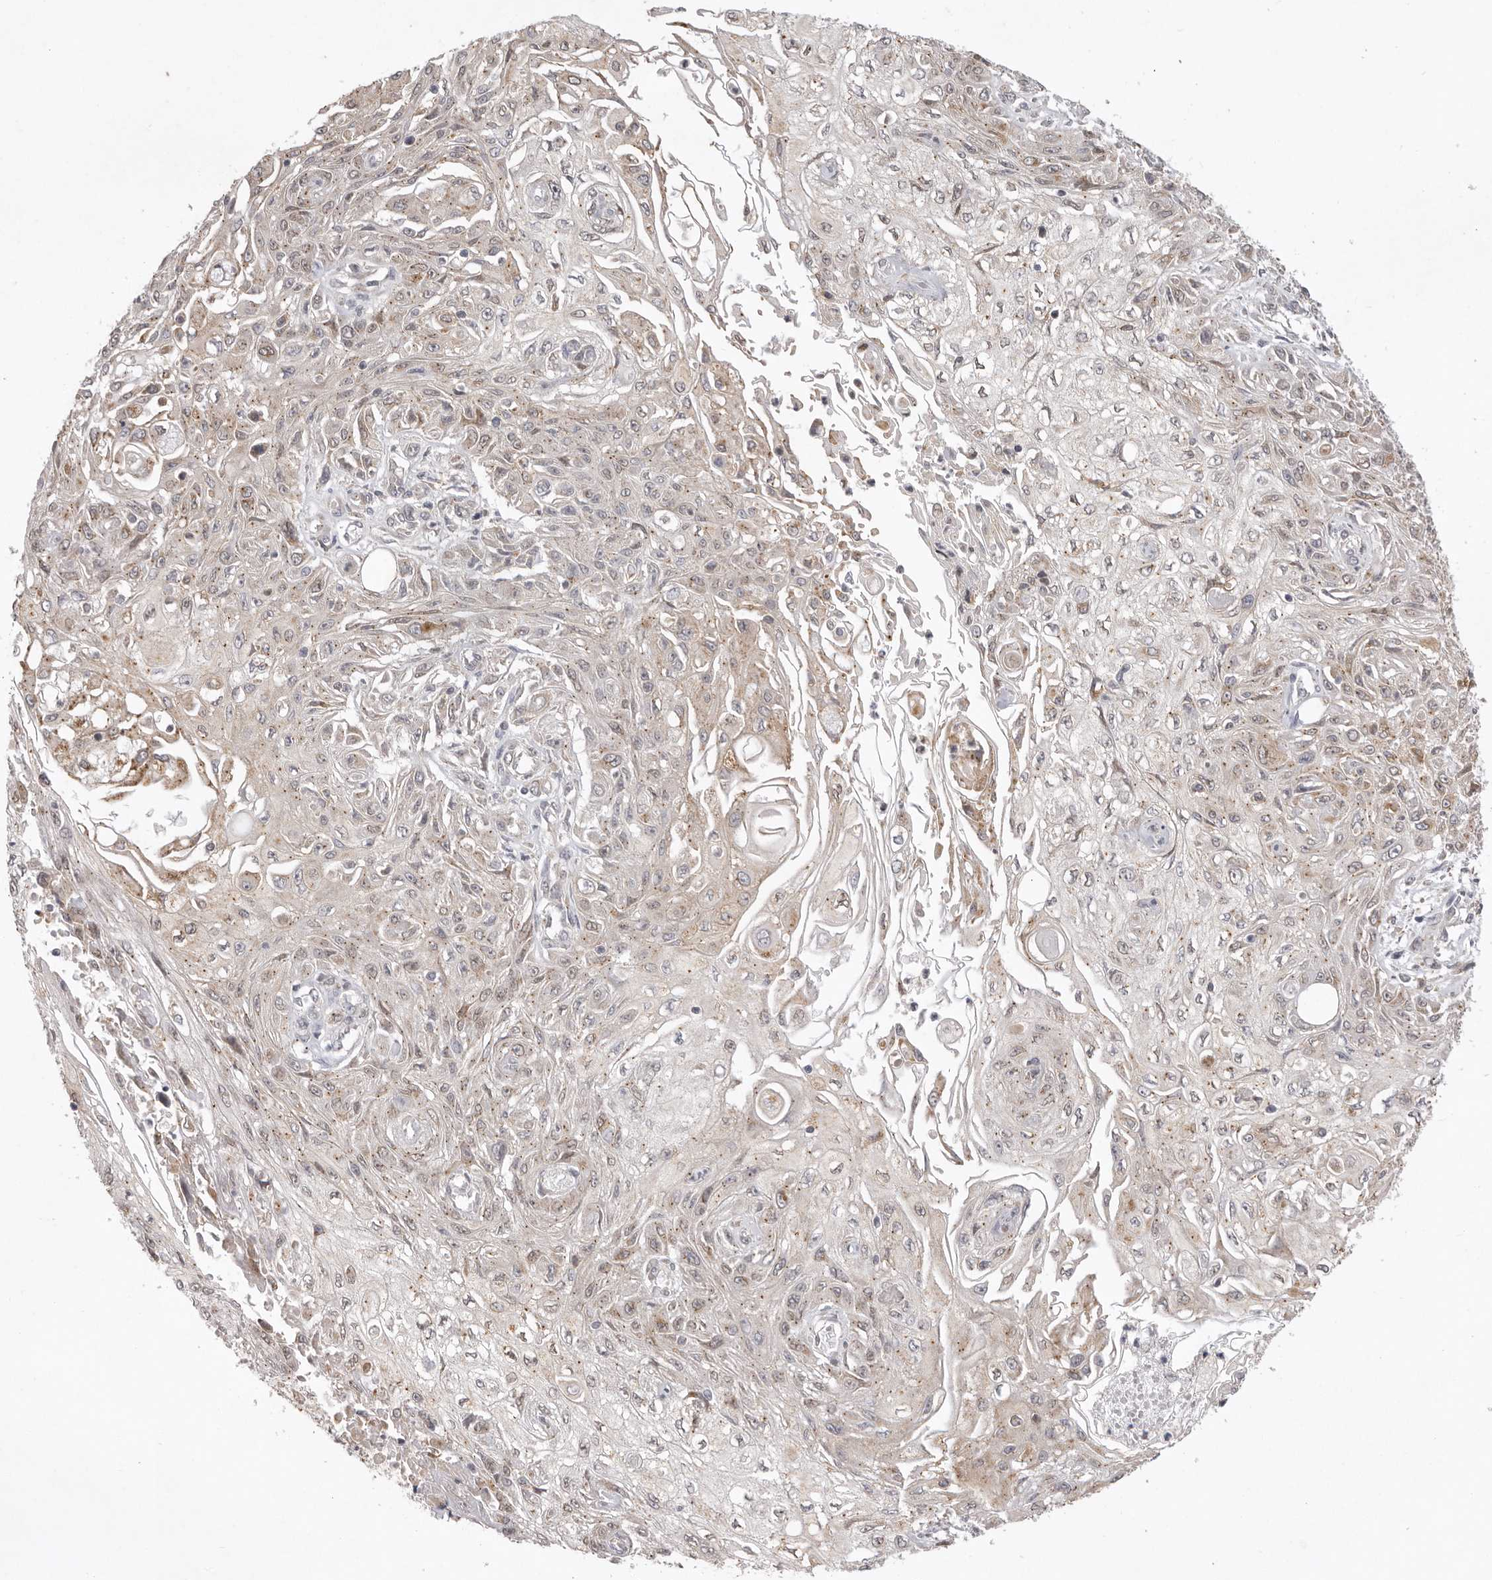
{"staining": {"intensity": "weak", "quantity": "25%-75%", "location": "cytoplasmic/membranous"}, "tissue": "skin cancer", "cell_type": "Tumor cells", "image_type": "cancer", "snomed": [{"axis": "morphology", "description": "Squamous cell carcinoma, NOS"}, {"axis": "morphology", "description": "Squamous cell carcinoma, metastatic, NOS"}, {"axis": "topography", "description": "Skin"}, {"axis": "topography", "description": "Lymph node"}], "caption": "Immunohistochemistry (IHC) micrograph of skin cancer stained for a protein (brown), which demonstrates low levels of weak cytoplasmic/membranous expression in approximately 25%-75% of tumor cells.", "gene": "TLR3", "patient": {"sex": "male", "age": 75}}